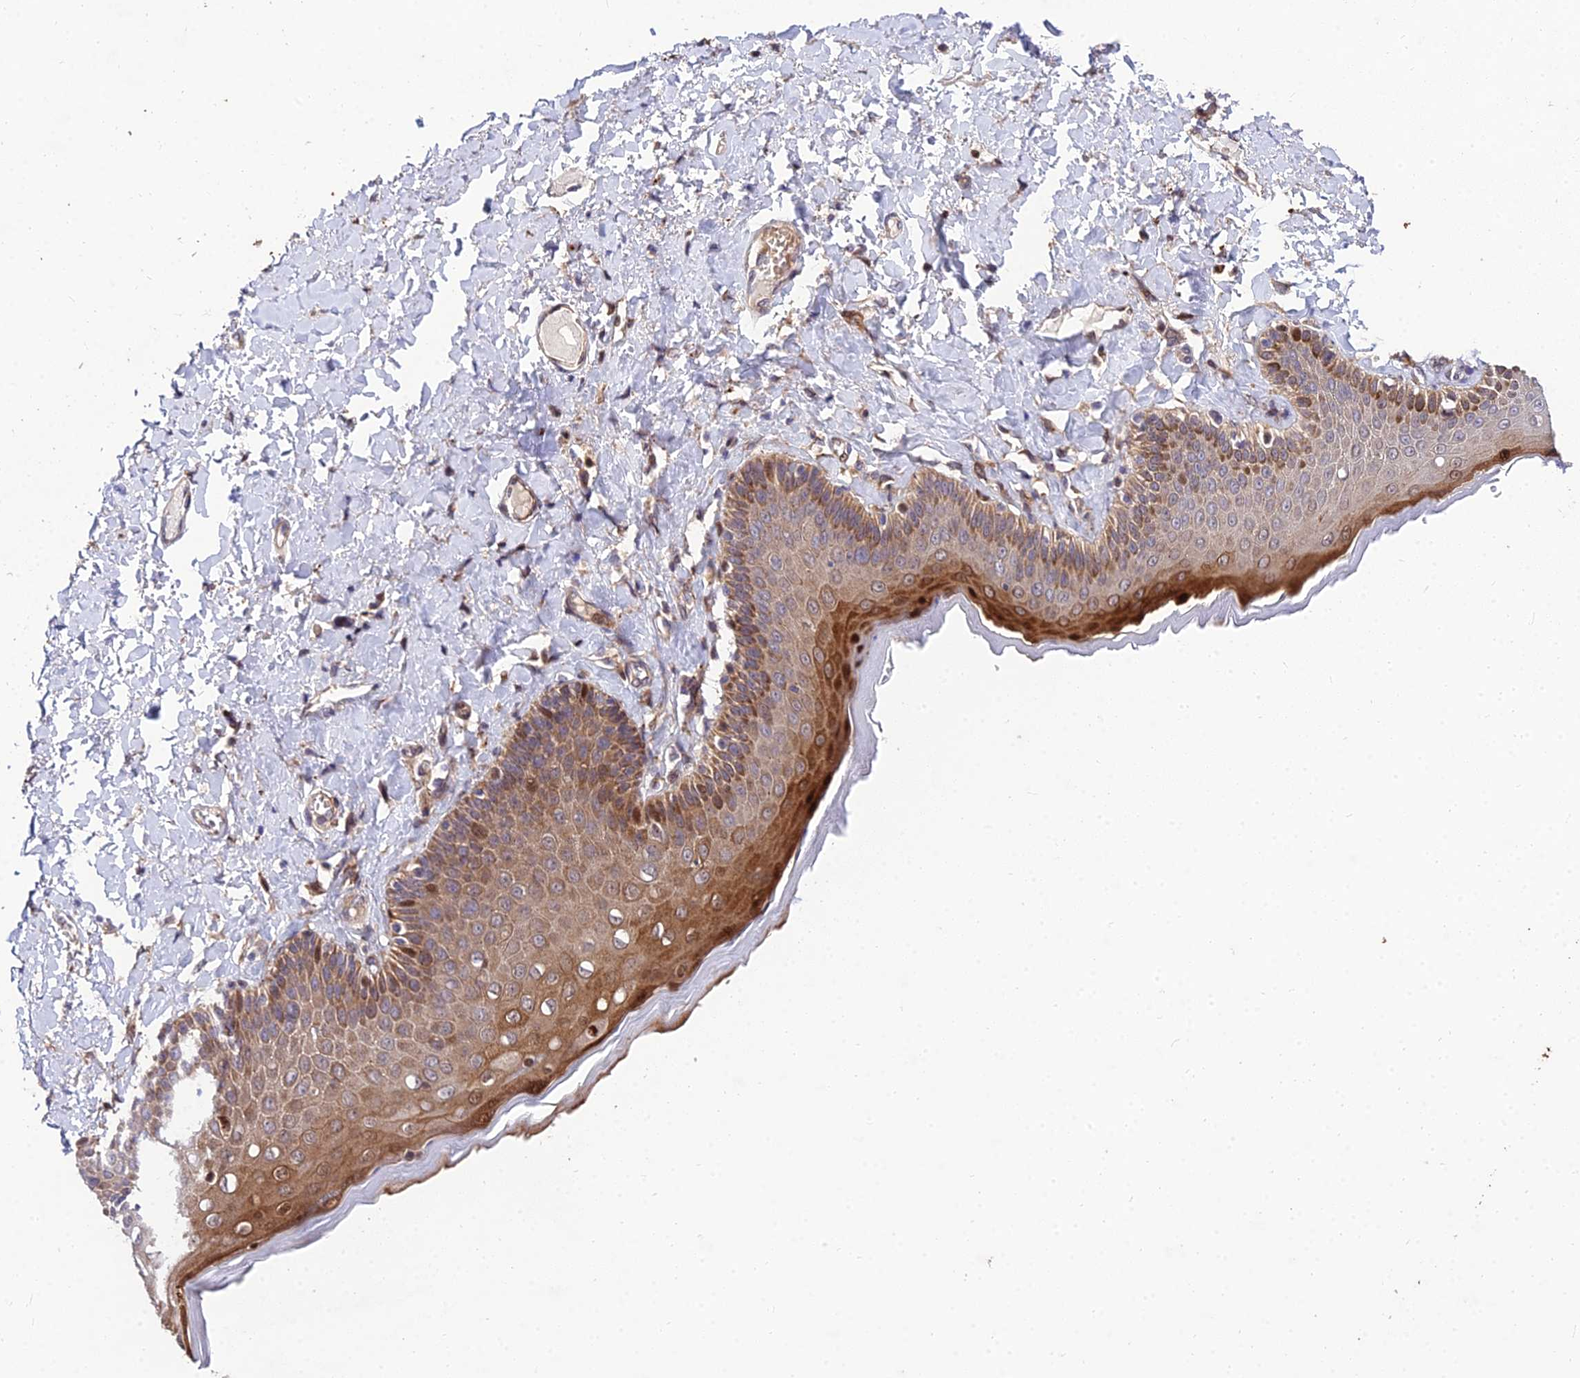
{"staining": {"intensity": "moderate", "quantity": ">75%", "location": "cytoplasmic/membranous,nuclear"}, "tissue": "skin", "cell_type": "Epidermal cells", "image_type": "normal", "snomed": [{"axis": "morphology", "description": "Normal tissue, NOS"}, {"axis": "topography", "description": "Anal"}], "caption": "Immunohistochemistry (IHC) histopathology image of unremarkable skin stained for a protein (brown), which demonstrates medium levels of moderate cytoplasmic/membranous,nuclear positivity in about >75% of epidermal cells.", "gene": "MKKS", "patient": {"sex": "male", "age": 69}}